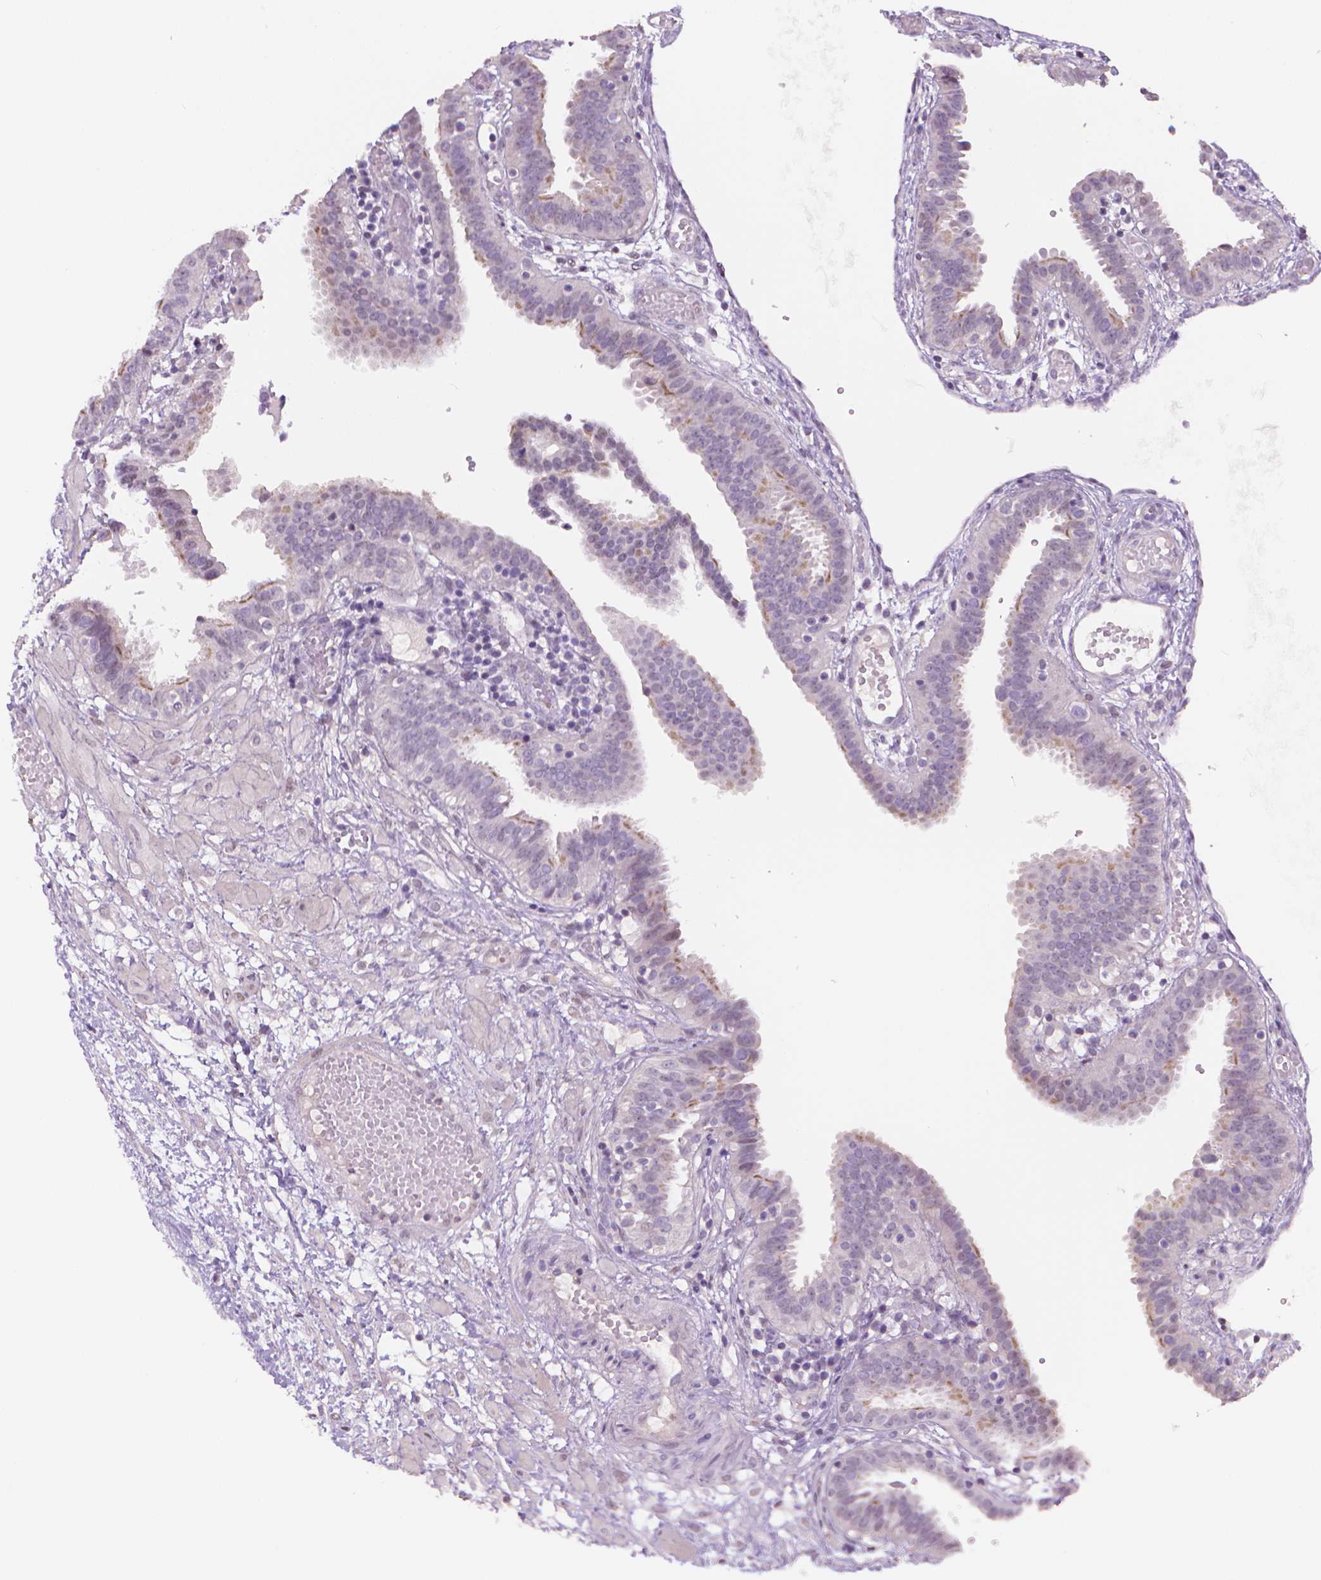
{"staining": {"intensity": "weak", "quantity": "<25%", "location": "cytoplasmic/membranous"}, "tissue": "fallopian tube", "cell_type": "Glandular cells", "image_type": "normal", "snomed": [{"axis": "morphology", "description": "Normal tissue, NOS"}, {"axis": "topography", "description": "Fallopian tube"}], "caption": "Immunohistochemical staining of unremarkable human fallopian tube displays no significant staining in glandular cells.", "gene": "NCAN", "patient": {"sex": "female", "age": 37}}